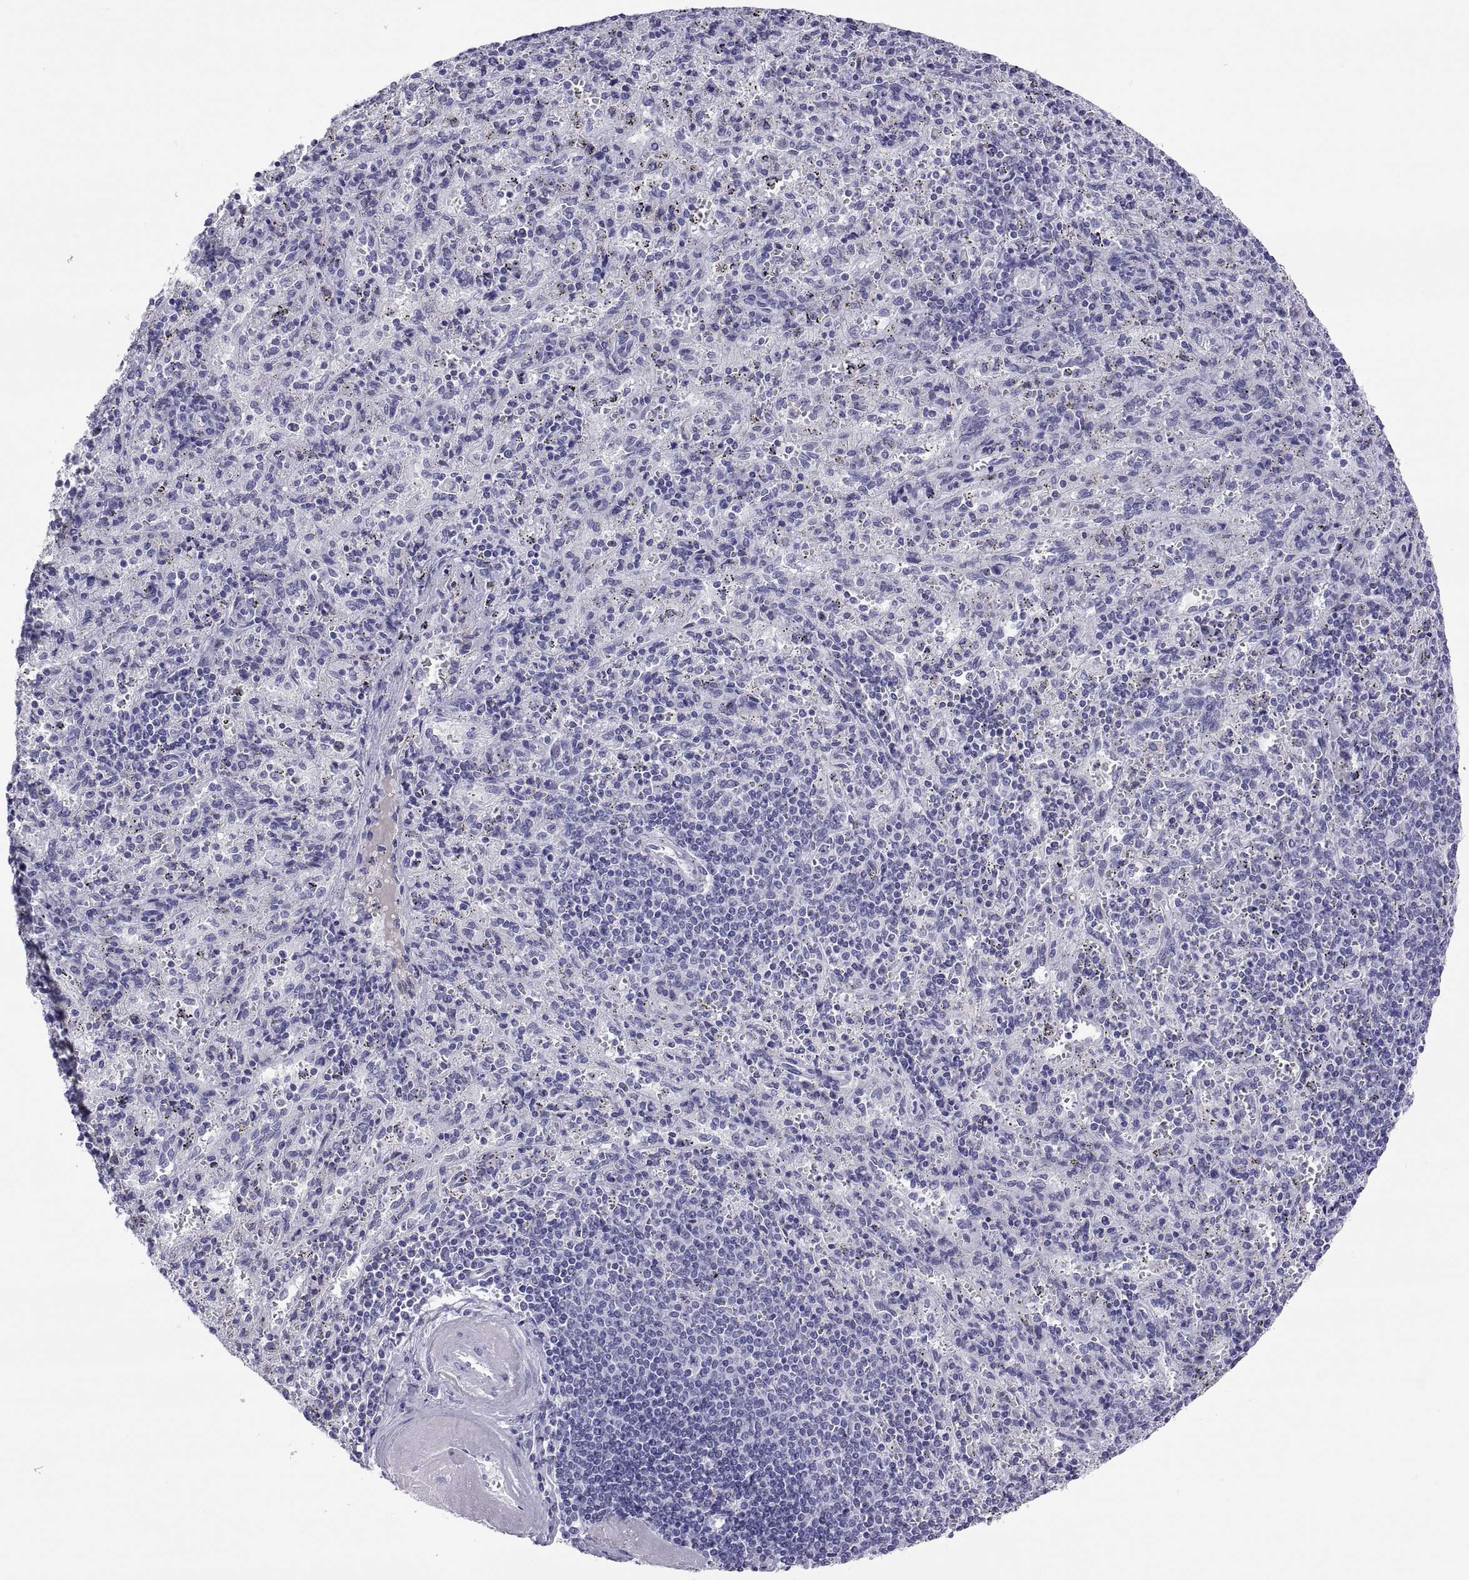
{"staining": {"intensity": "negative", "quantity": "none", "location": "none"}, "tissue": "spleen", "cell_type": "Cells in red pulp", "image_type": "normal", "snomed": [{"axis": "morphology", "description": "Normal tissue, NOS"}, {"axis": "topography", "description": "Spleen"}], "caption": "Protein analysis of unremarkable spleen reveals no significant expression in cells in red pulp. Brightfield microscopy of immunohistochemistry stained with DAB (brown) and hematoxylin (blue), captured at high magnification.", "gene": "QRICH2", "patient": {"sex": "male", "age": 57}}